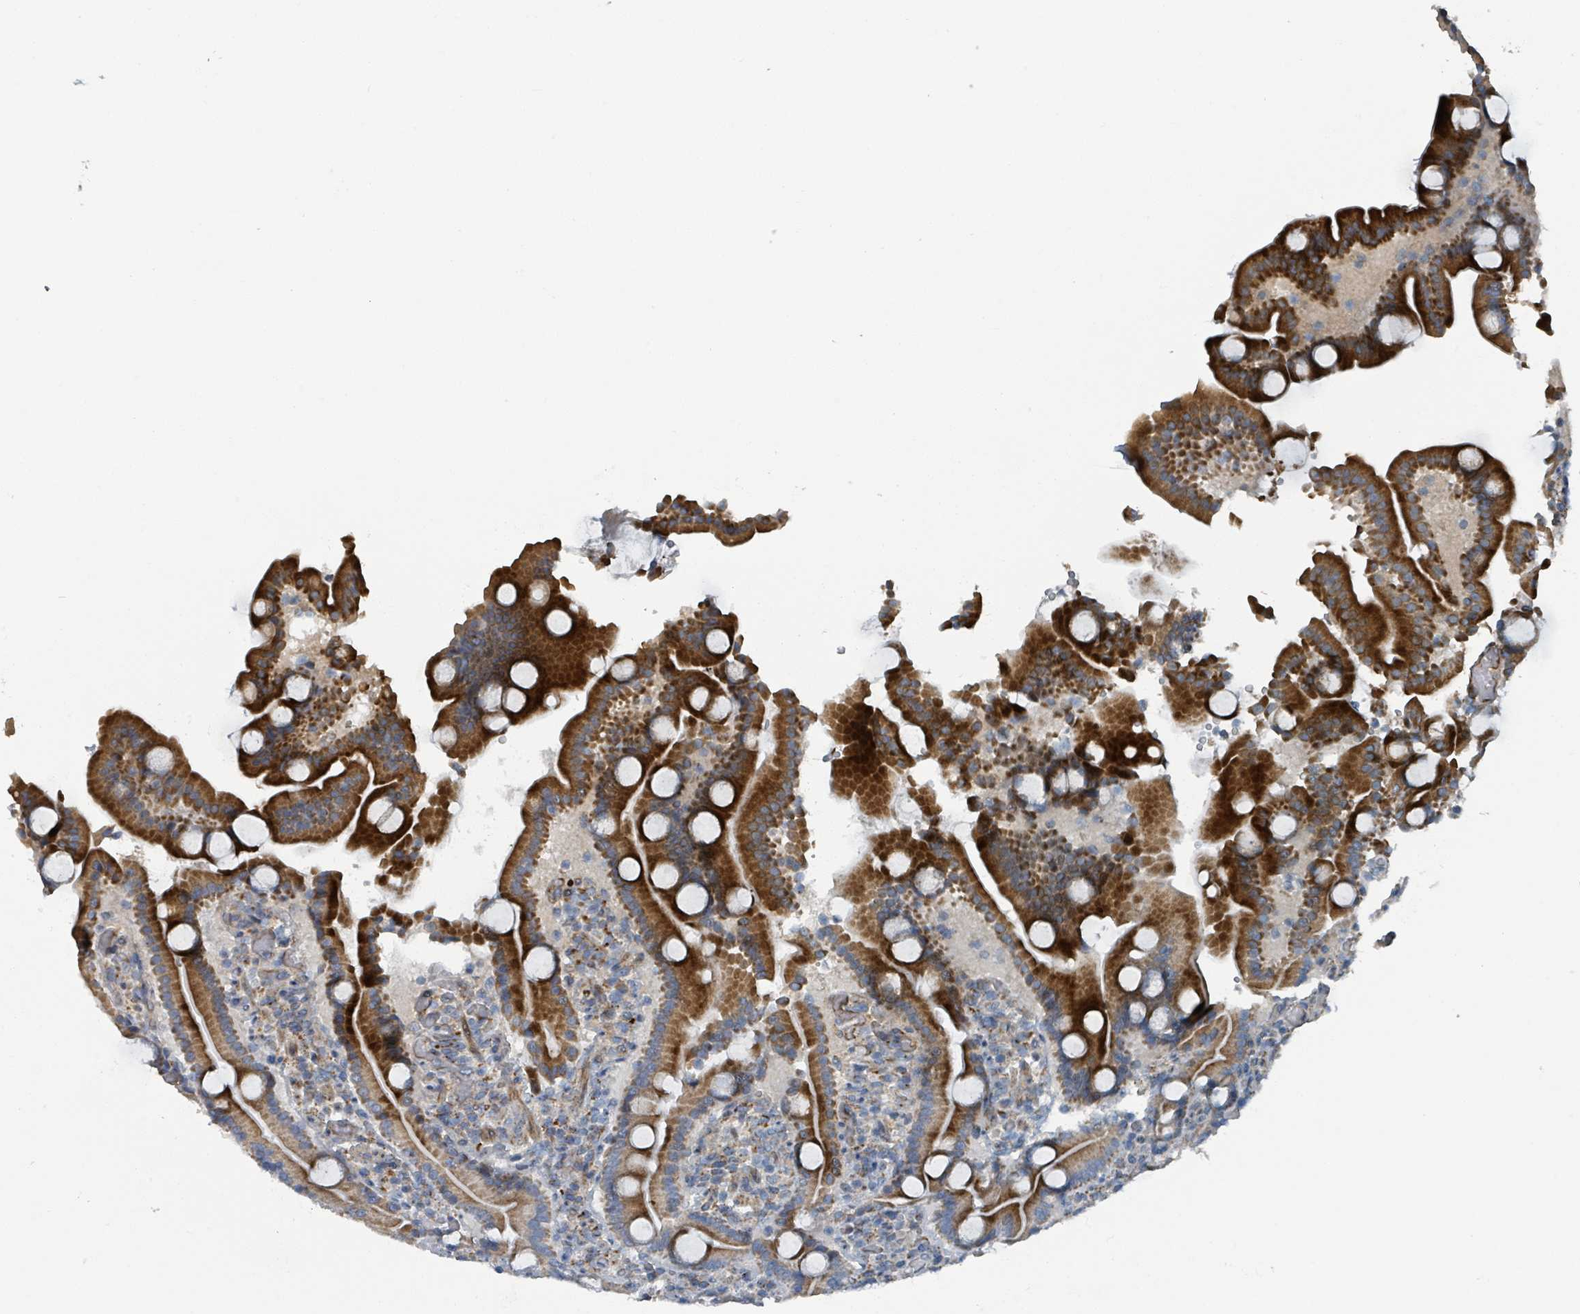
{"staining": {"intensity": "strong", "quantity": ">75%", "location": "cytoplasmic/membranous"}, "tissue": "duodenum", "cell_type": "Glandular cells", "image_type": "normal", "snomed": [{"axis": "morphology", "description": "Normal tissue, NOS"}, {"axis": "topography", "description": "Duodenum"}], "caption": "Strong cytoplasmic/membranous positivity is seen in about >75% of glandular cells in unremarkable duodenum. (DAB (3,3'-diaminobenzidine) IHC with brightfield microscopy, high magnification).", "gene": "DIPK2A", "patient": {"sex": "male", "age": 55}}